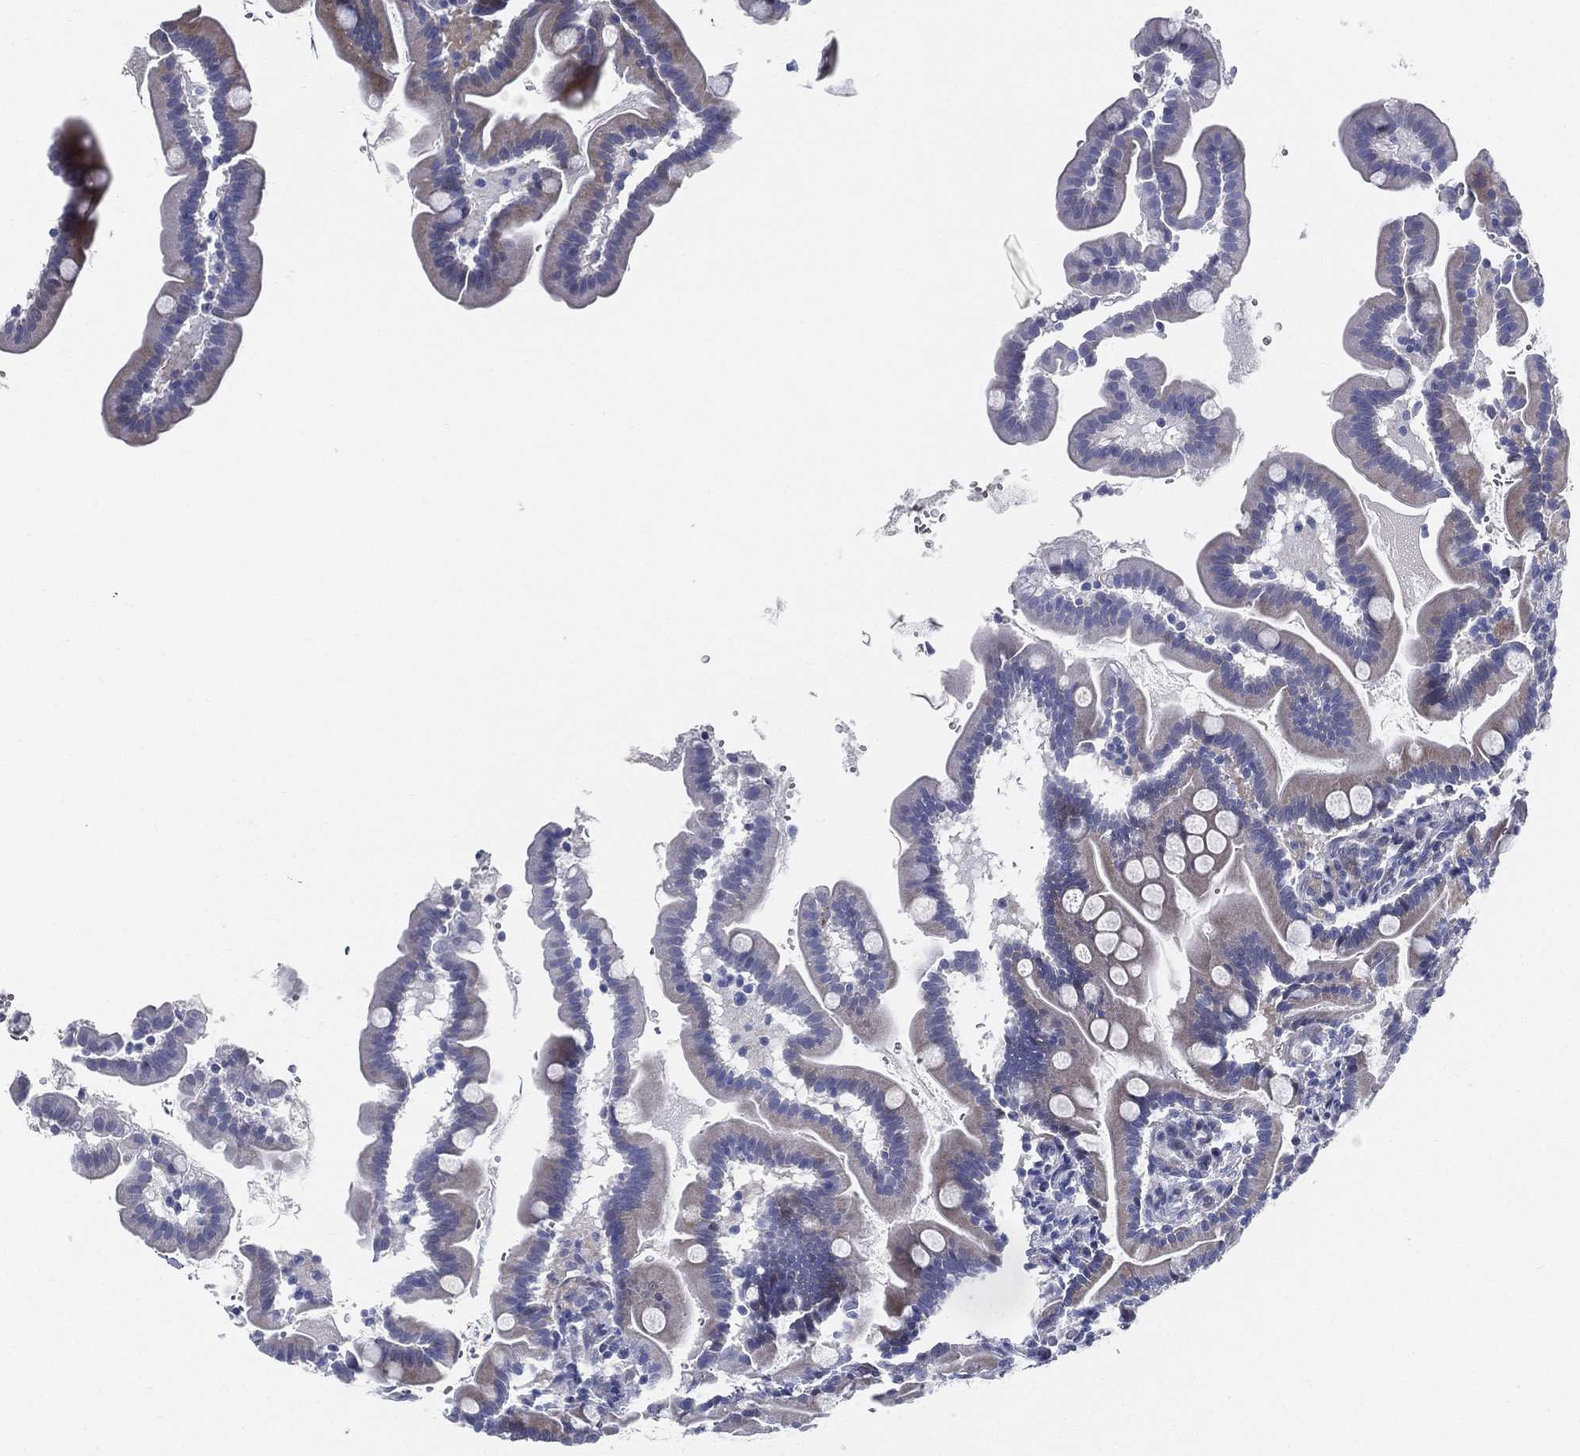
{"staining": {"intensity": "weak", "quantity": "<25%", "location": "cytoplasmic/membranous"}, "tissue": "small intestine", "cell_type": "Glandular cells", "image_type": "normal", "snomed": [{"axis": "morphology", "description": "Normal tissue, NOS"}, {"axis": "topography", "description": "Small intestine"}], "caption": "Protein analysis of normal small intestine reveals no significant expression in glandular cells. (Brightfield microscopy of DAB immunohistochemistry (IHC) at high magnification).", "gene": "SPPL2C", "patient": {"sex": "female", "age": 44}}